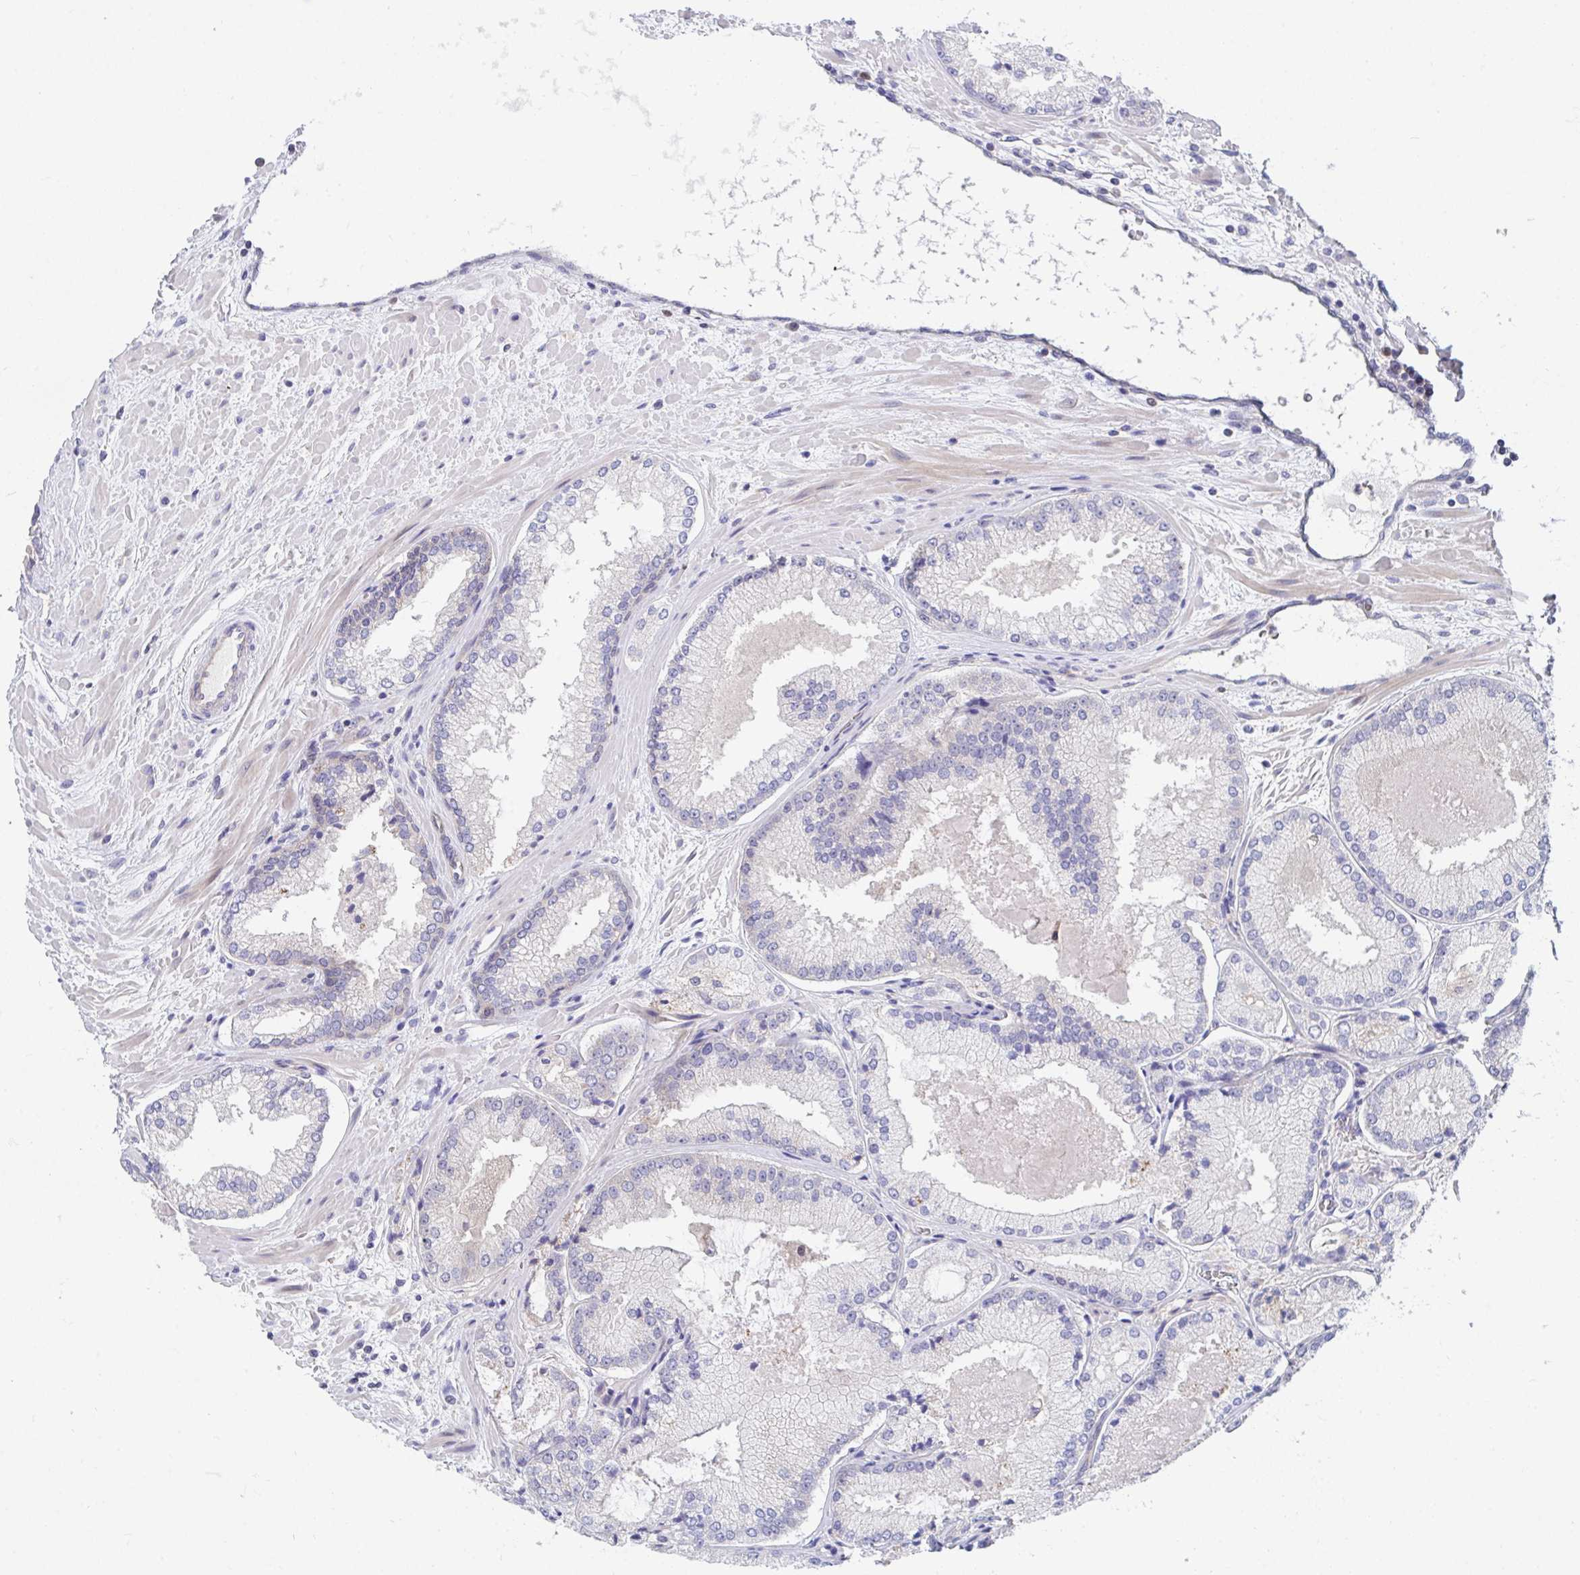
{"staining": {"intensity": "negative", "quantity": "none", "location": "none"}, "tissue": "prostate cancer", "cell_type": "Tumor cells", "image_type": "cancer", "snomed": [{"axis": "morphology", "description": "Adenocarcinoma, High grade"}, {"axis": "topography", "description": "Prostate"}], "caption": "Prostate cancer was stained to show a protein in brown. There is no significant expression in tumor cells.", "gene": "P2RX3", "patient": {"sex": "male", "age": 73}}